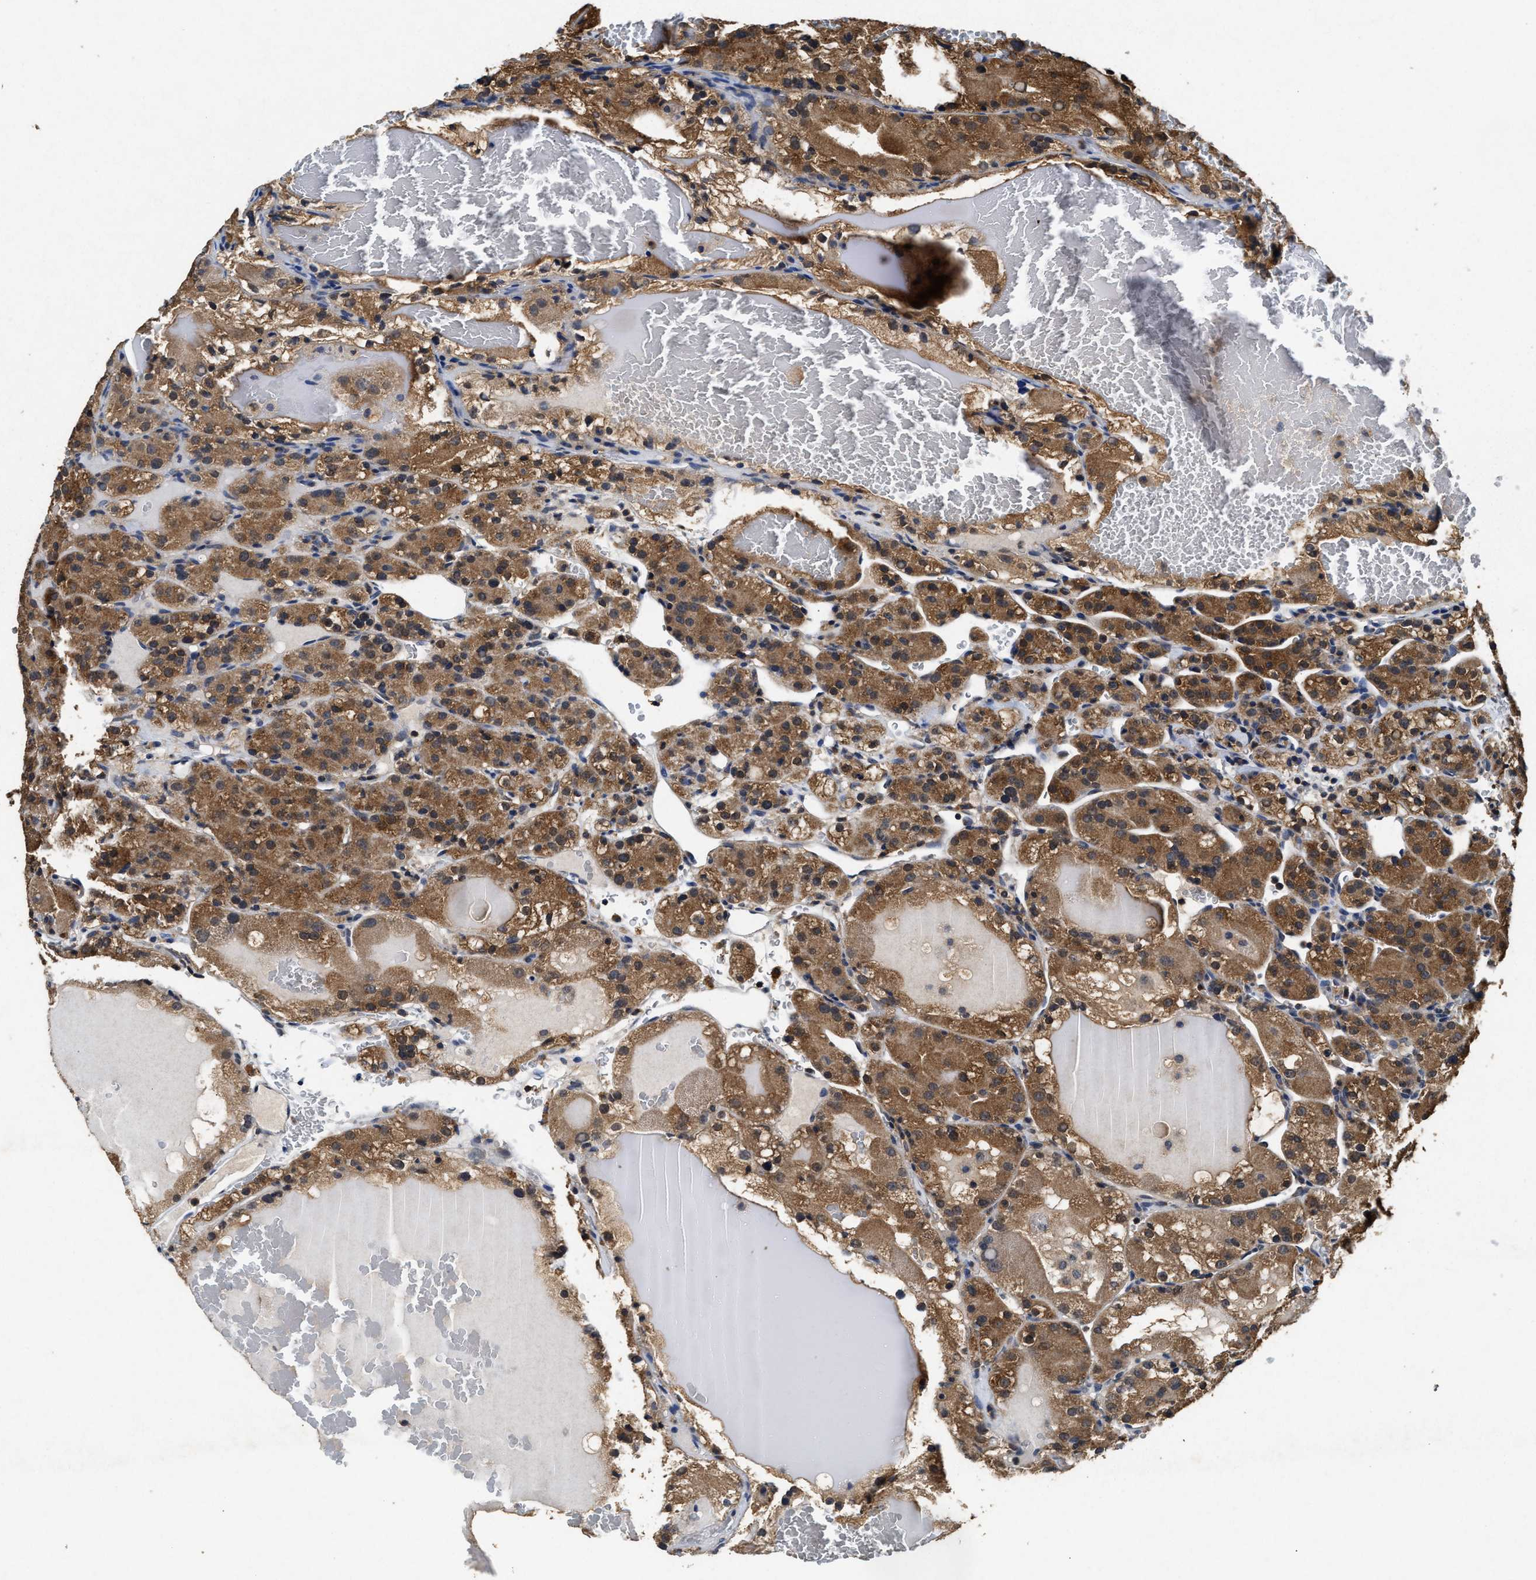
{"staining": {"intensity": "moderate", "quantity": ">75%", "location": "cytoplasmic/membranous"}, "tissue": "renal cancer", "cell_type": "Tumor cells", "image_type": "cancer", "snomed": [{"axis": "morphology", "description": "Normal tissue, NOS"}, {"axis": "morphology", "description": "Adenocarcinoma, NOS"}, {"axis": "topography", "description": "Kidney"}], "caption": "Moderate cytoplasmic/membranous staining is identified in about >75% of tumor cells in renal adenocarcinoma. The staining was performed using DAB to visualize the protein expression in brown, while the nuclei were stained in blue with hematoxylin (Magnification: 20x).", "gene": "ACAT2", "patient": {"sex": "male", "age": 61}}